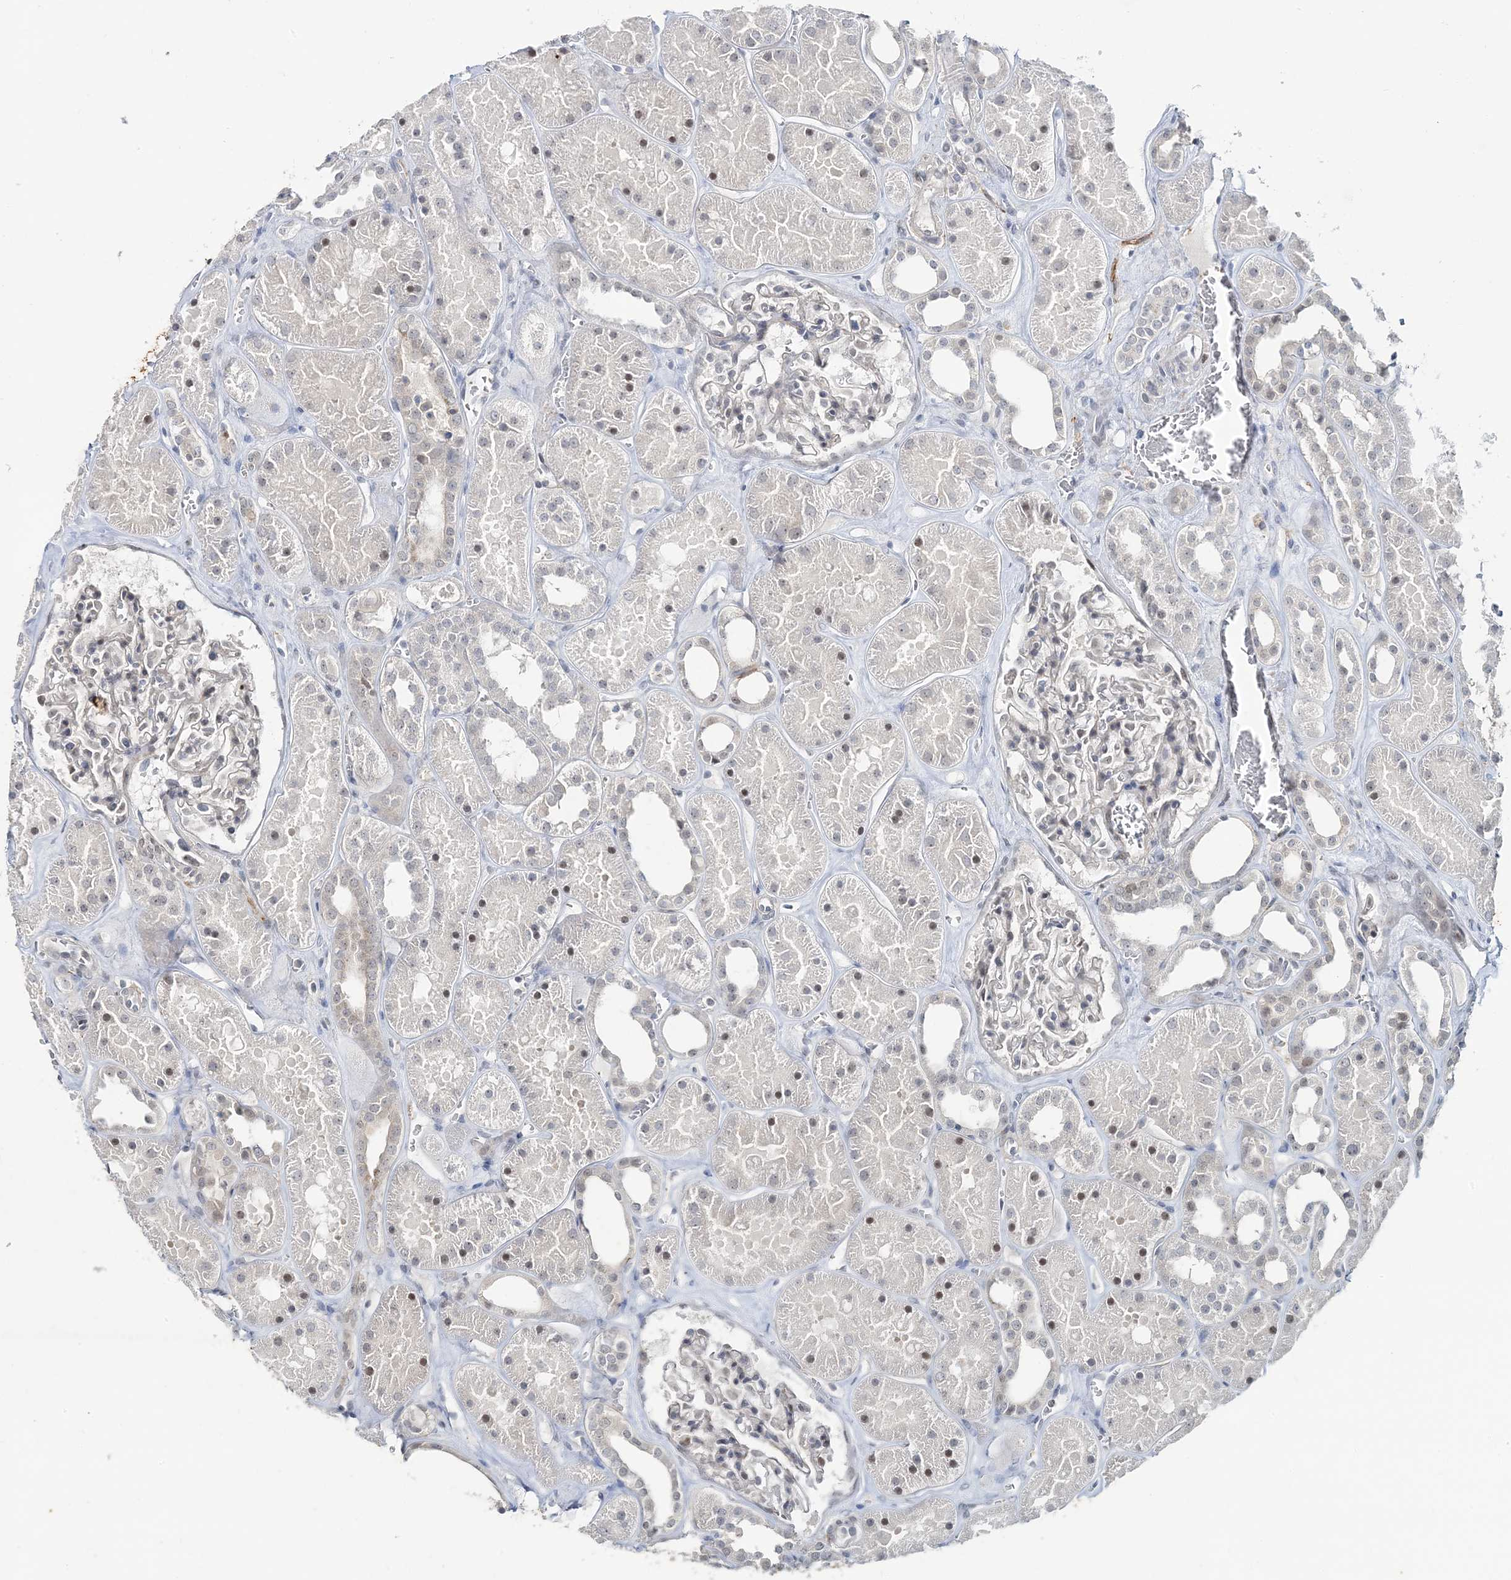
{"staining": {"intensity": "negative", "quantity": "none", "location": "none"}, "tissue": "kidney", "cell_type": "Cells in glomeruli", "image_type": "normal", "snomed": [{"axis": "morphology", "description": "Normal tissue, NOS"}, {"axis": "topography", "description": "Kidney"}], "caption": "Immunohistochemistry of normal human kidney displays no staining in cells in glomeruli.", "gene": "LEXM", "patient": {"sex": "female", "age": 41}}